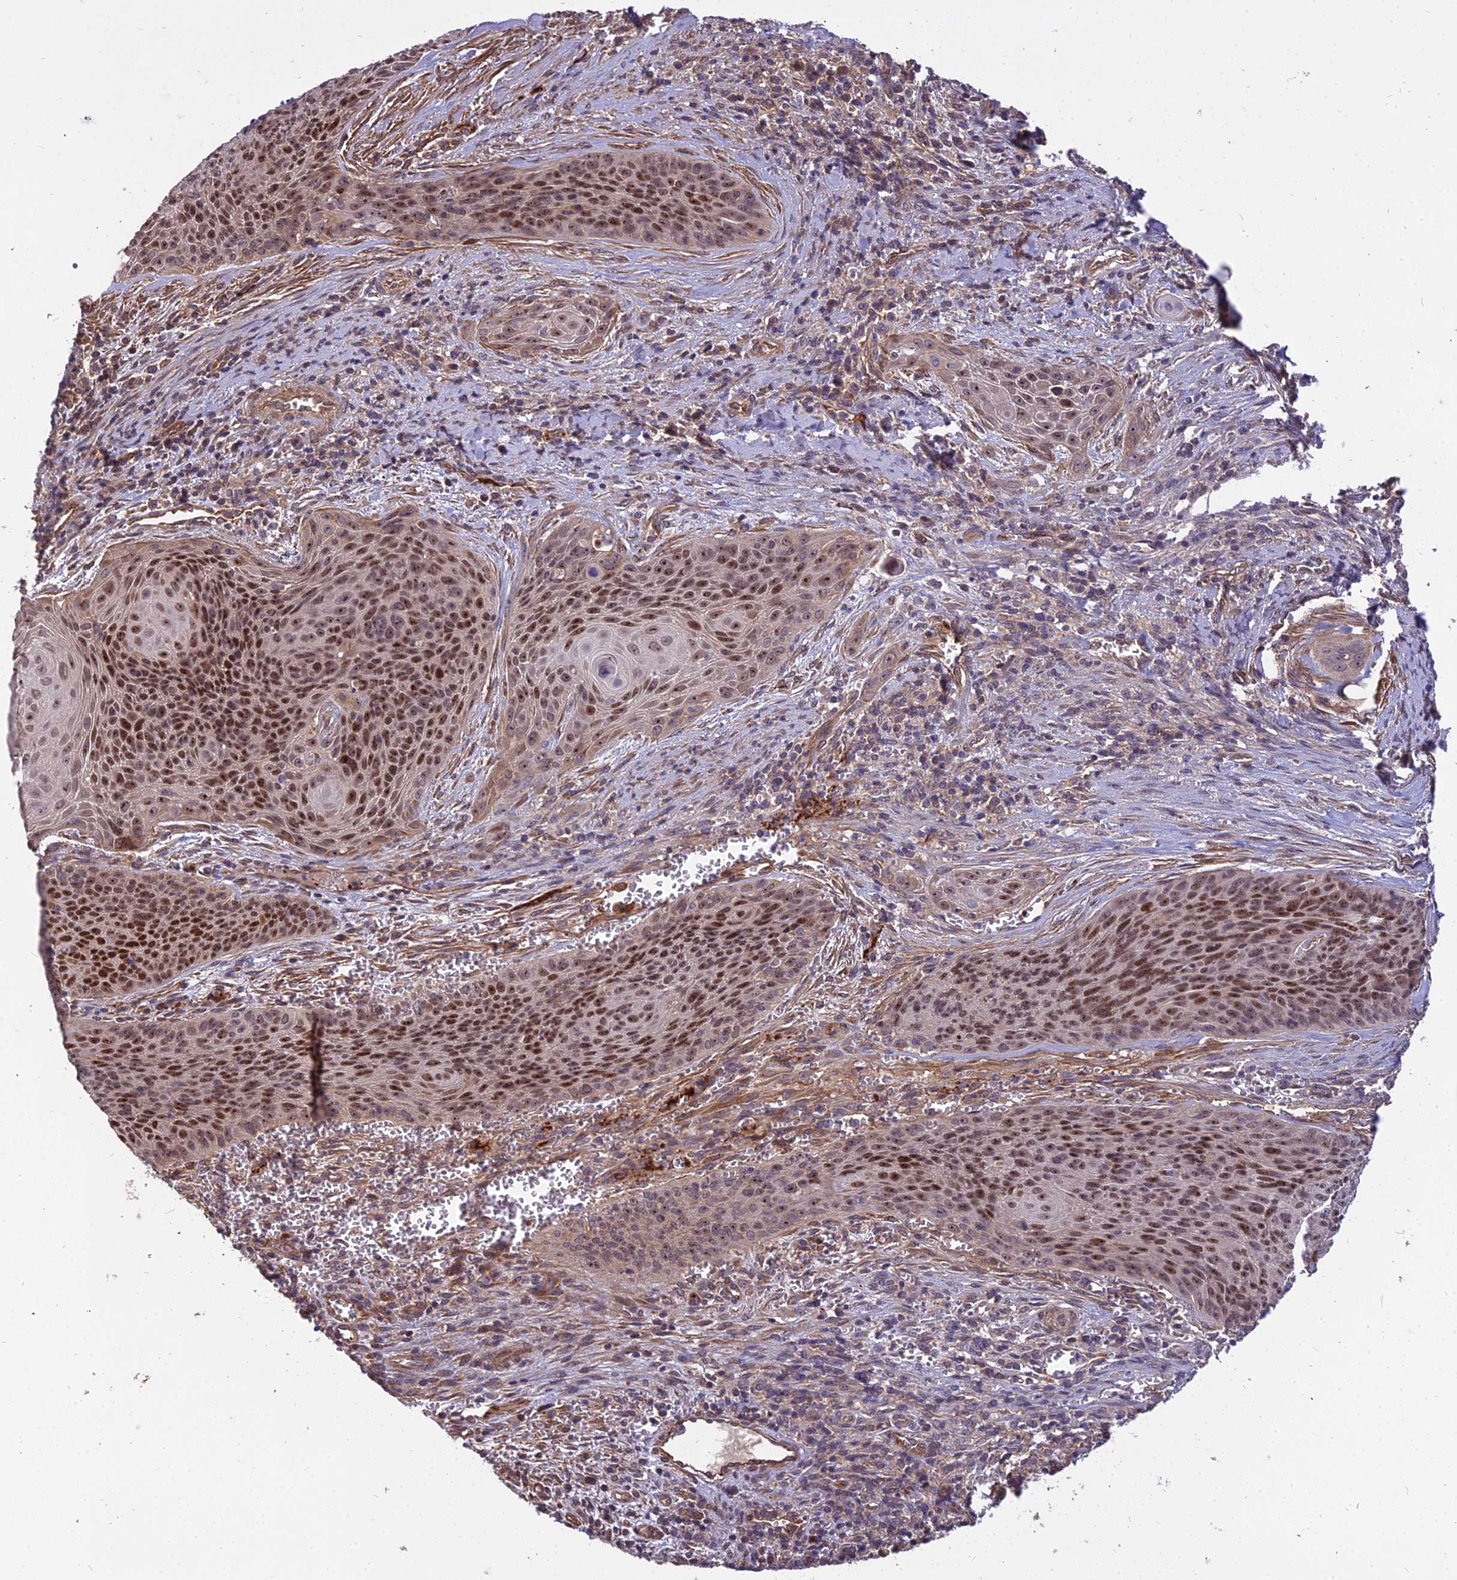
{"staining": {"intensity": "moderate", "quantity": ">75%", "location": "nuclear"}, "tissue": "cervical cancer", "cell_type": "Tumor cells", "image_type": "cancer", "snomed": [{"axis": "morphology", "description": "Squamous cell carcinoma, NOS"}, {"axis": "topography", "description": "Cervix"}], "caption": "Immunohistochemical staining of cervical cancer (squamous cell carcinoma) displays moderate nuclear protein staining in about >75% of tumor cells. (DAB (3,3'-diaminobenzidine) IHC, brown staining for protein, blue staining for nuclei).", "gene": "TCEA3", "patient": {"sex": "female", "age": 55}}